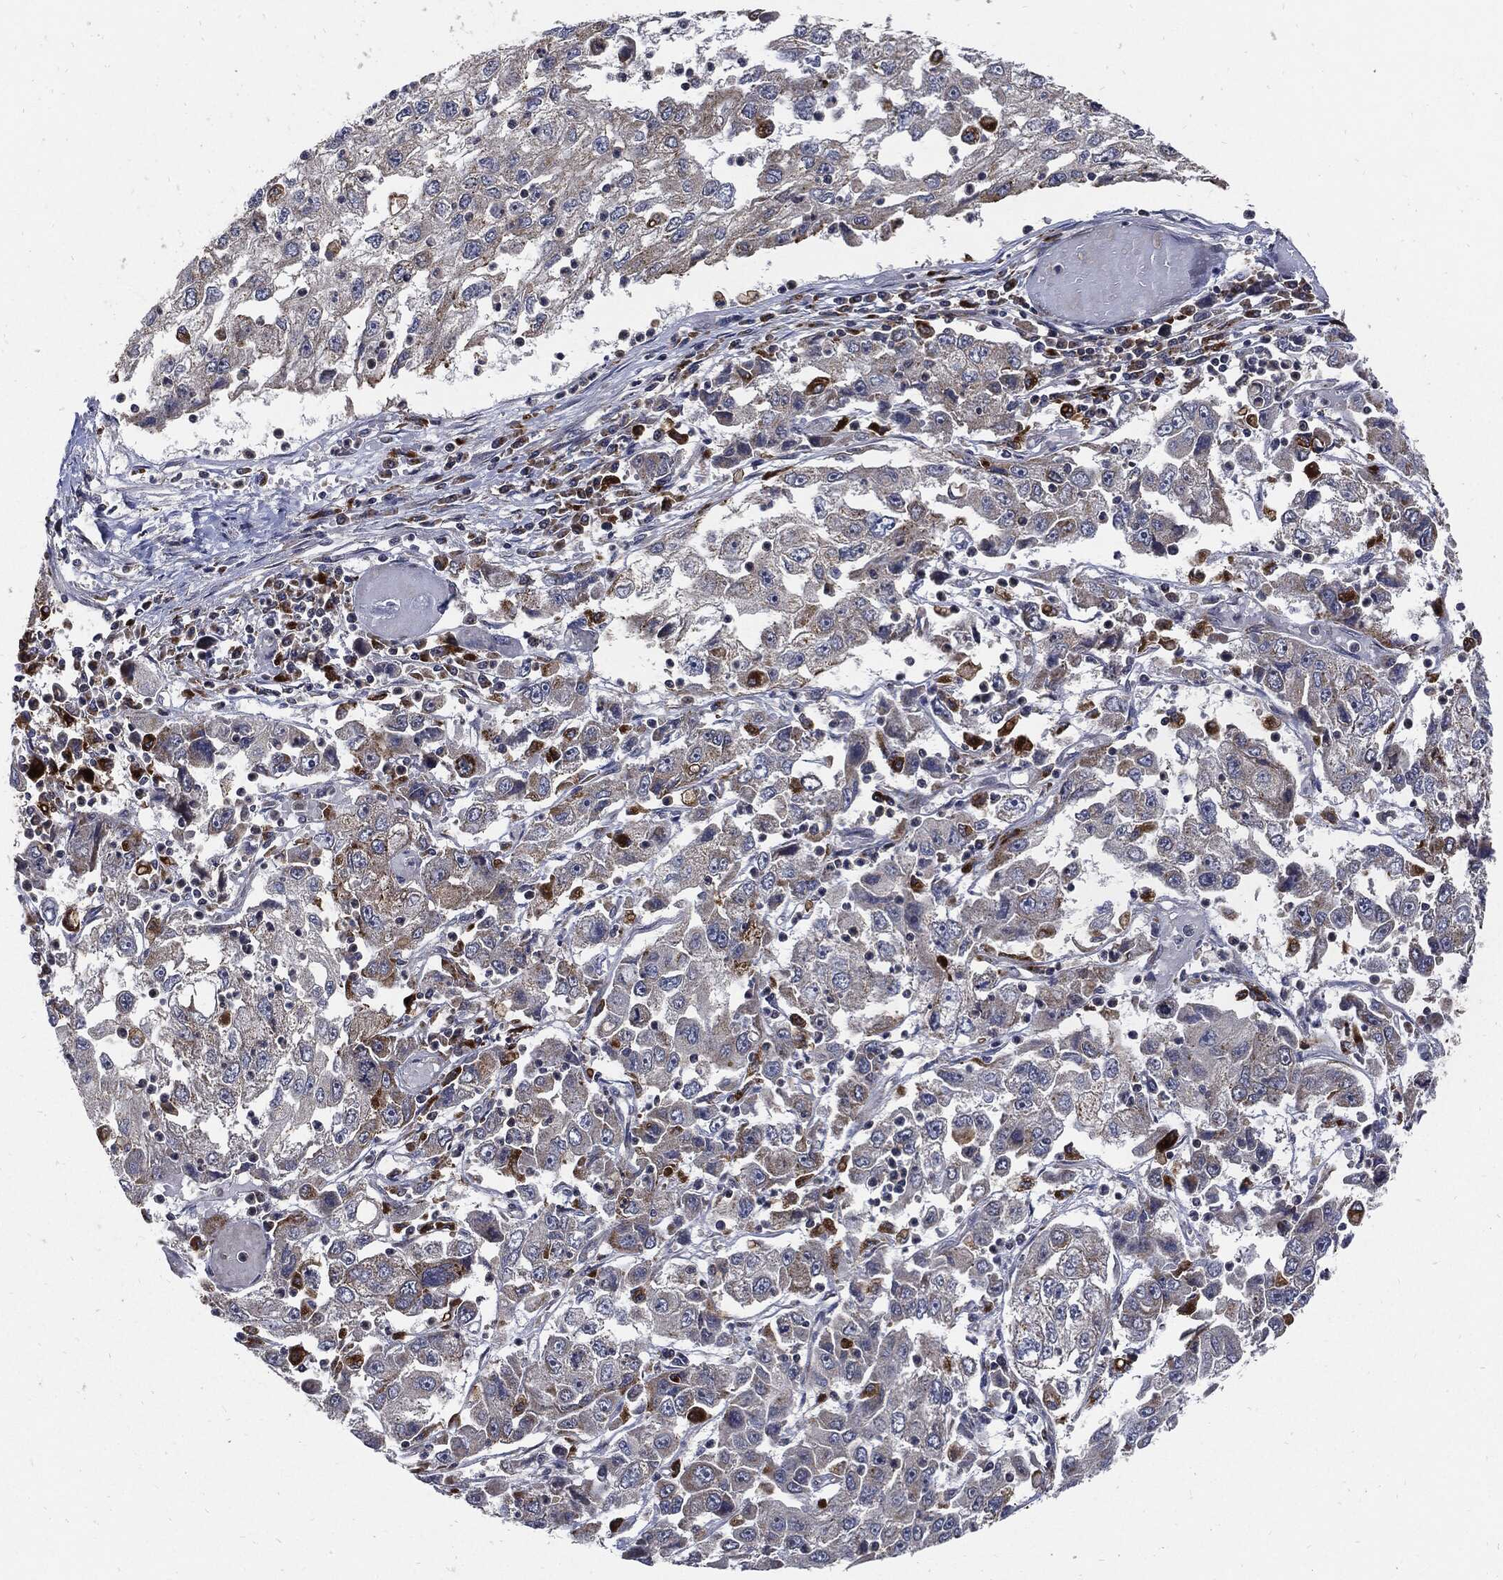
{"staining": {"intensity": "weak", "quantity": "<25%", "location": "cytoplasmic/membranous"}, "tissue": "cervical cancer", "cell_type": "Tumor cells", "image_type": "cancer", "snomed": [{"axis": "morphology", "description": "Squamous cell carcinoma, NOS"}, {"axis": "topography", "description": "Cervix"}], "caption": "IHC of cervical squamous cell carcinoma reveals no positivity in tumor cells. (Stains: DAB immunohistochemistry with hematoxylin counter stain, Microscopy: brightfield microscopy at high magnification).", "gene": "SLC31A2", "patient": {"sex": "female", "age": 36}}